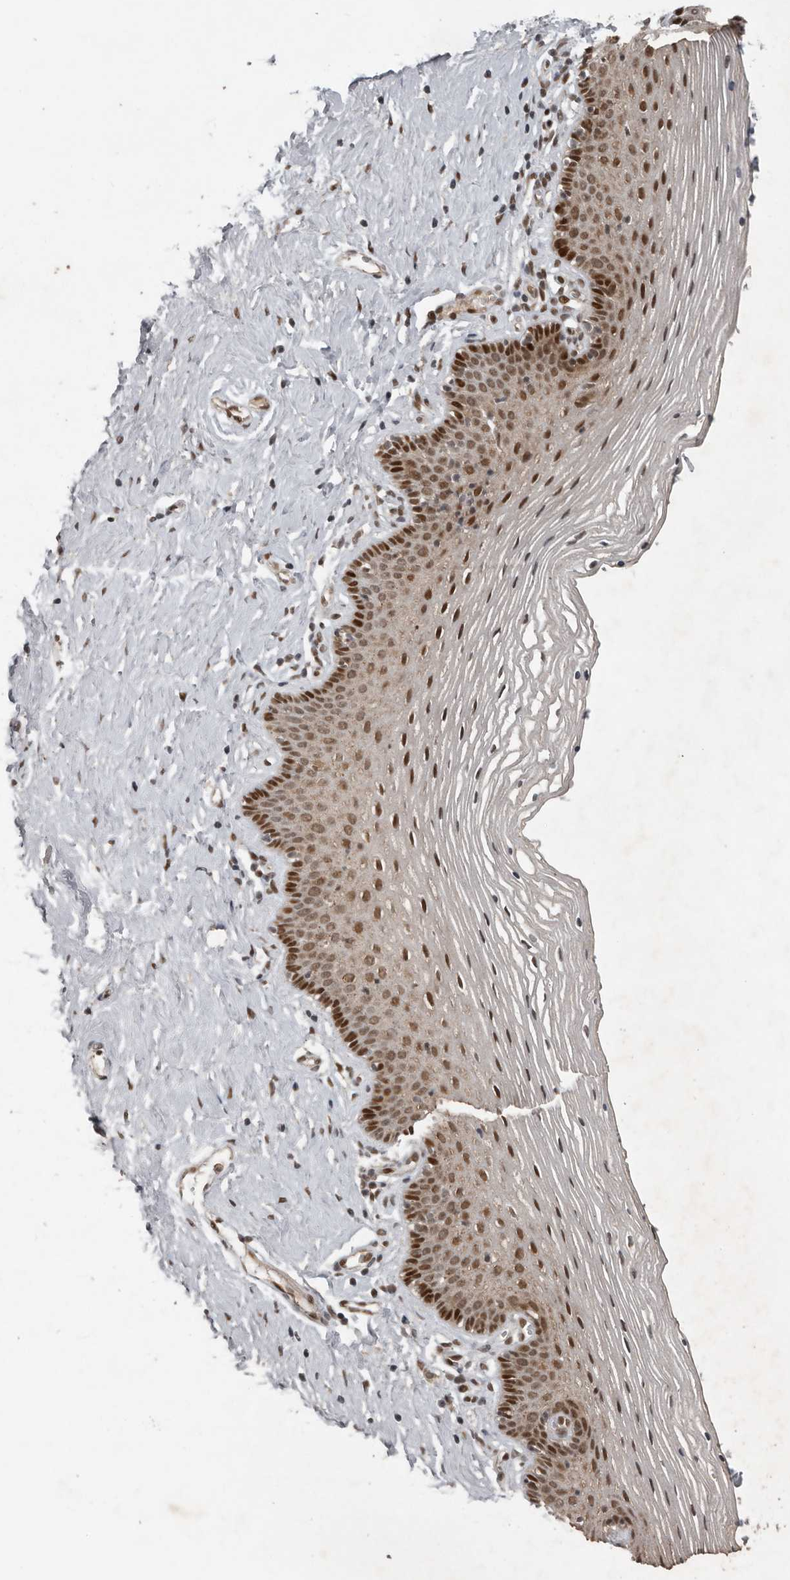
{"staining": {"intensity": "strong", "quantity": "25%-75%", "location": "nuclear"}, "tissue": "vagina", "cell_type": "Squamous epithelial cells", "image_type": "normal", "snomed": [{"axis": "morphology", "description": "Normal tissue, NOS"}, {"axis": "topography", "description": "Vagina"}], "caption": "Normal vagina shows strong nuclear positivity in approximately 25%-75% of squamous epithelial cells, visualized by immunohistochemistry. The staining is performed using DAB brown chromogen to label protein expression. The nuclei are counter-stained blue using hematoxylin.", "gene": "CDC27", "patient": {"sex": "female", "age": 32}}